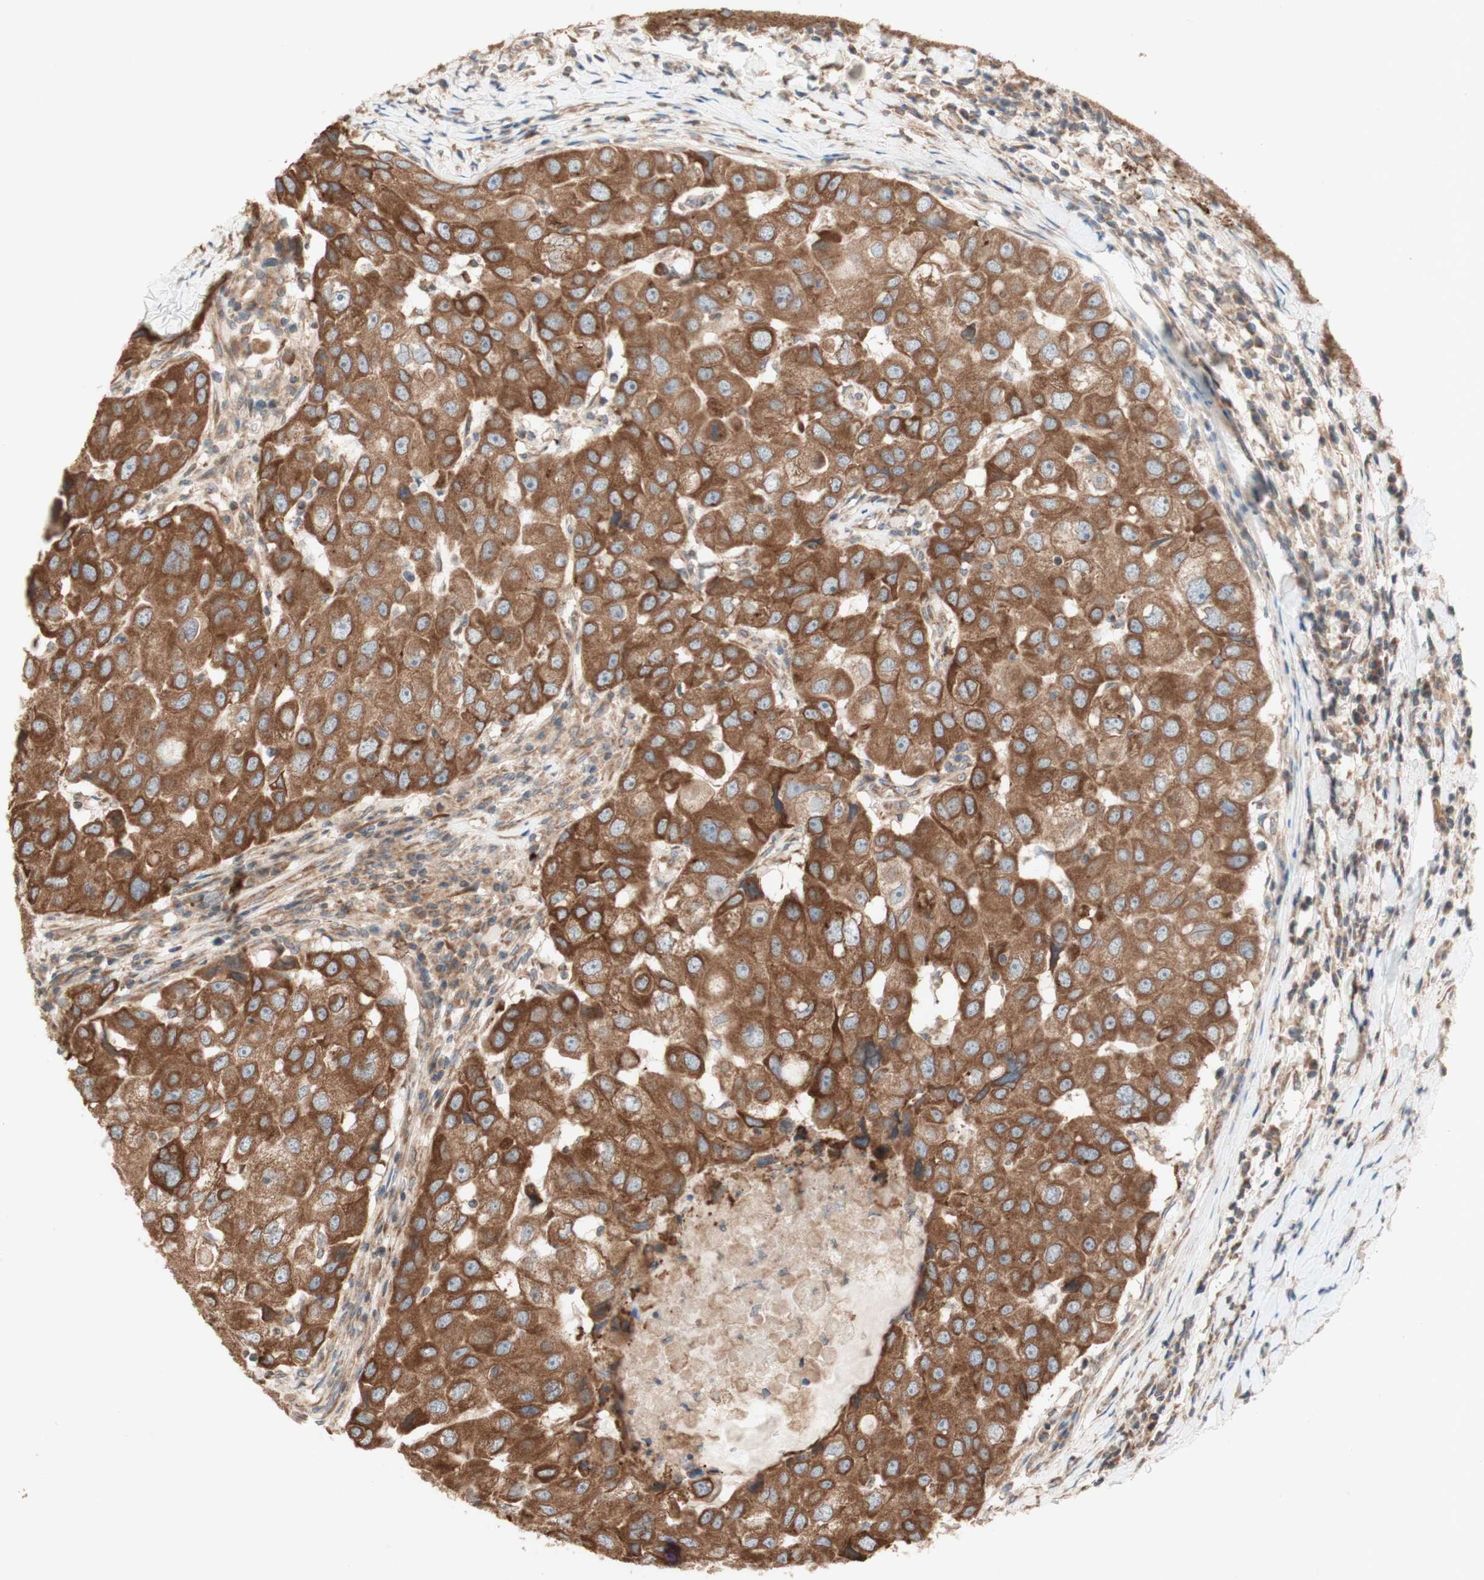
{"staining": {"intensity": "strong", "quantity": ">75%", "location": "cytoplasmic/membranous"}, "tissue": "breast cancer", "cell_type": "Tumor cells", "image_type": "cancer", "snomed": [{"axis": "morphology", "description": "Duct carcinoma"}, {"axis": "topography", "description": "Breast"}], "caption": "A micrograph of breast cancer (invasive ductal carcinoma) stained for a protein demonstrates strong cytoplasmic/membranous brown staining in tumor cells.", "gene": "SOCS2", "patient": {"sex": "female", "age": 27}}